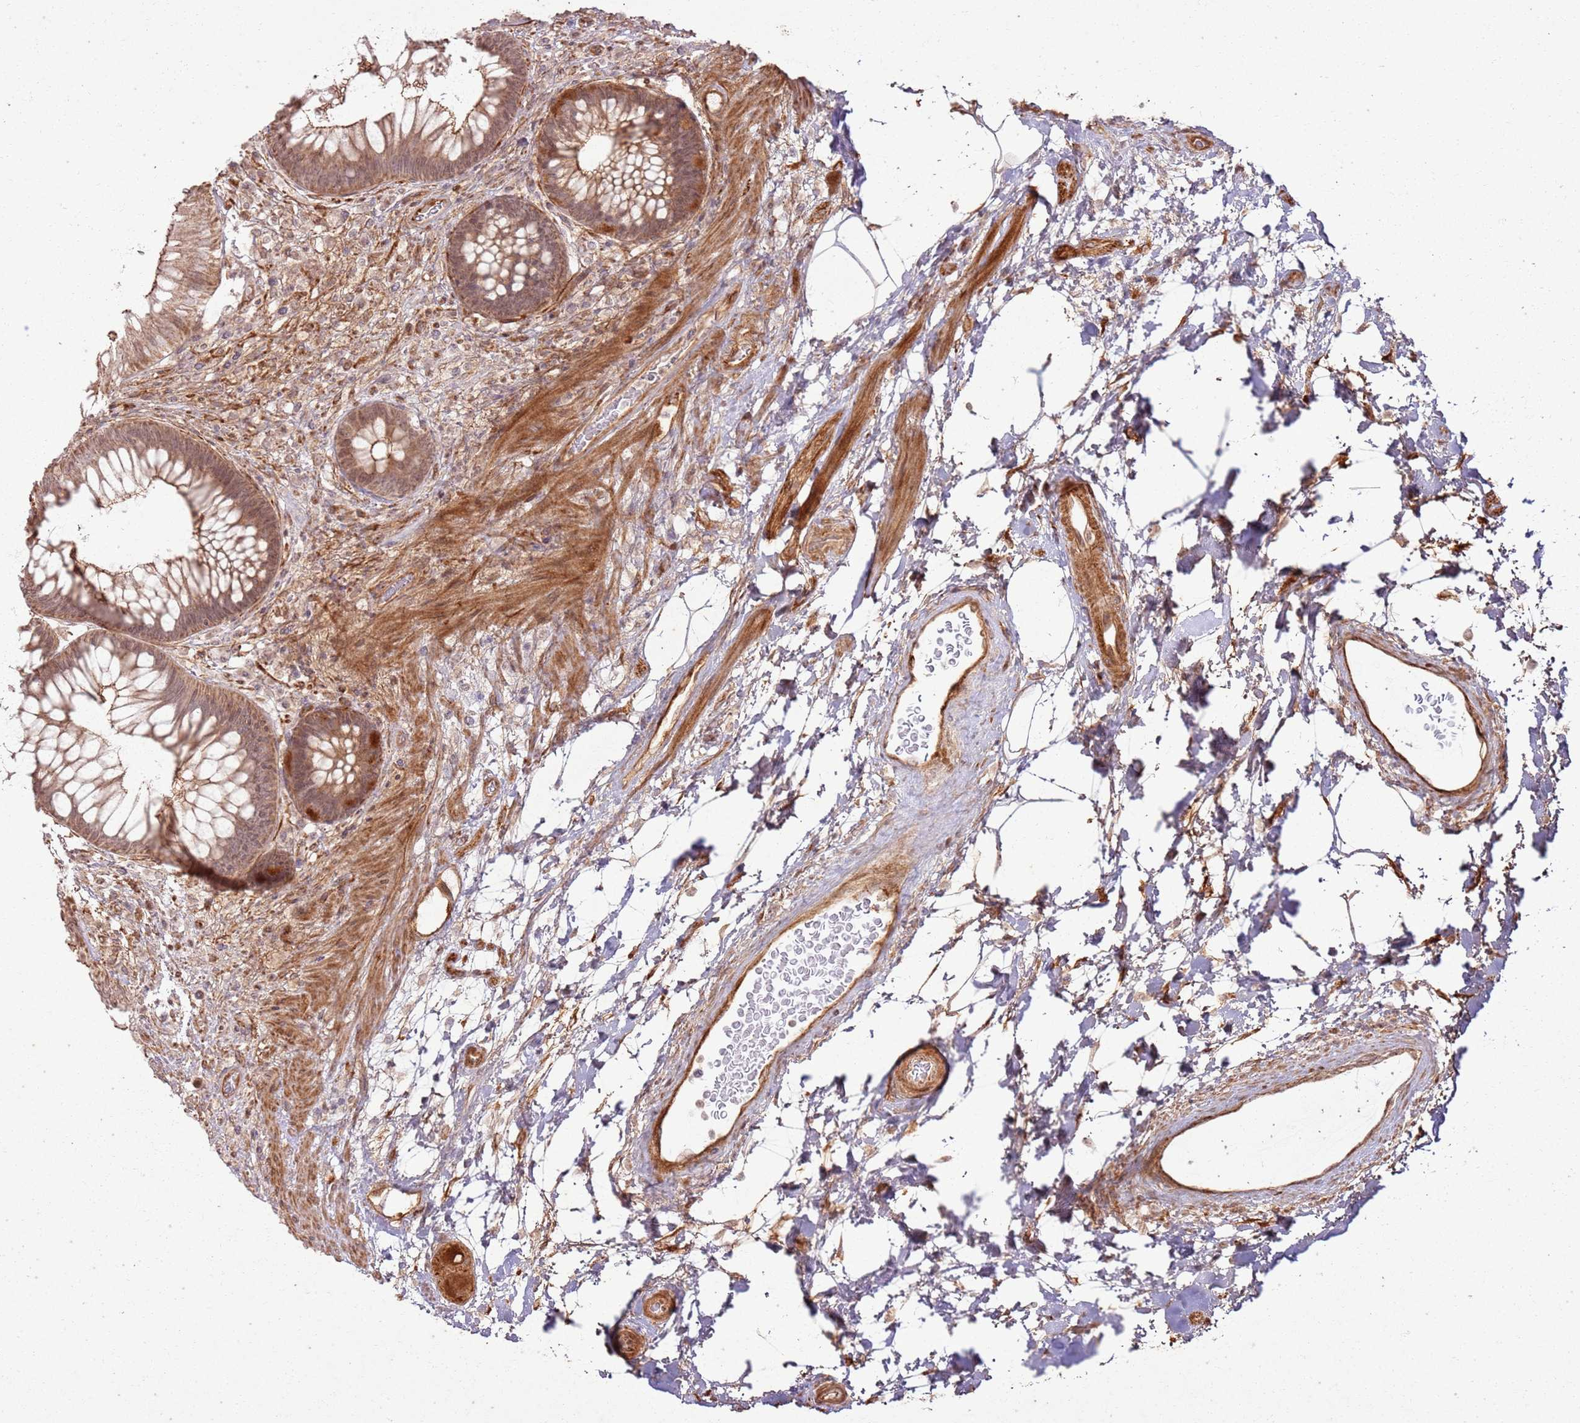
{"staining": {"intensity": "moderate", "quantity": ">75%", "location": "cytoplasmic/membranous,nuclear"}, "tissue": "rectum", "cell_type": "Glandular cells", "image_type": "normal", "snomed": [{"axis": "morphology", "description": "Normal tissue, NOS"}, {"axis": "topography", "description": "Rectum"}], "caption": "Glandular cells exhibit medium levels of moderate cytoplasmic/membranous,nuclear staining in approximately >75% of cells in unremarkable human rectum.", "gene": "ZNF623", "patient": {"sex": "male", "age": 51}}